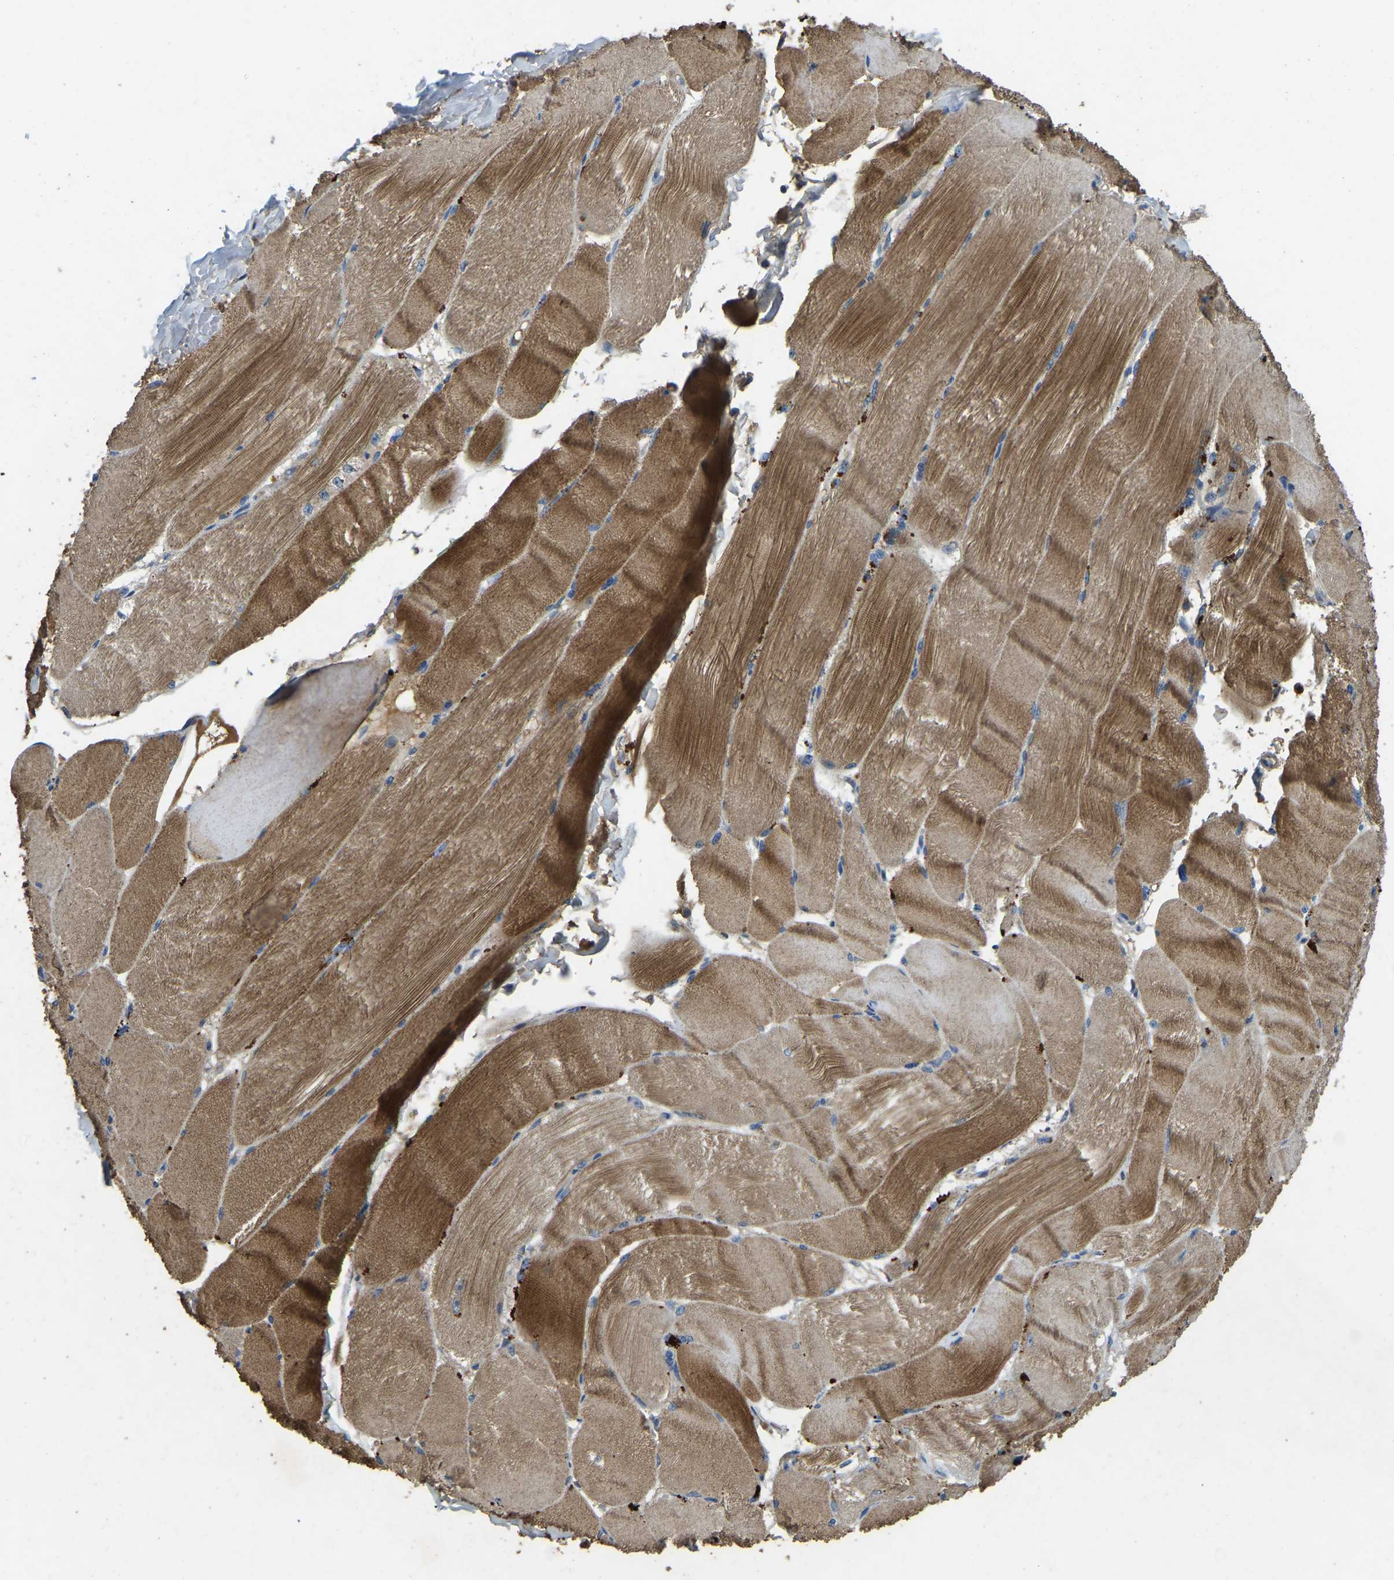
{"staining": {"intensity": "strong", "quantity": ">75%", "location": "cytoplasmic/membranous"}, "tissue": "skeletal muscle", "cell_type": "Myocytes", "image_type": "normal", "snomed": [{"axis": "morphology", "description": "Normal tissue, NOS"}, {"axis": "topography", "description": "Skin"}, {"axis": "topography", "description": "Skeletal muscle"}], "caption": "An IHC histopathology image of benign tissue is shown. Protein staining in brown shows strong cytoplasmic/membranous positivity in skeletal muscle within myocytes. Immunohistochemistry stains the protein of interest in brown and the nuclei are stained blue.", "gene": "ATP8B1", "patient": {"sex": "male", "age": 83}}